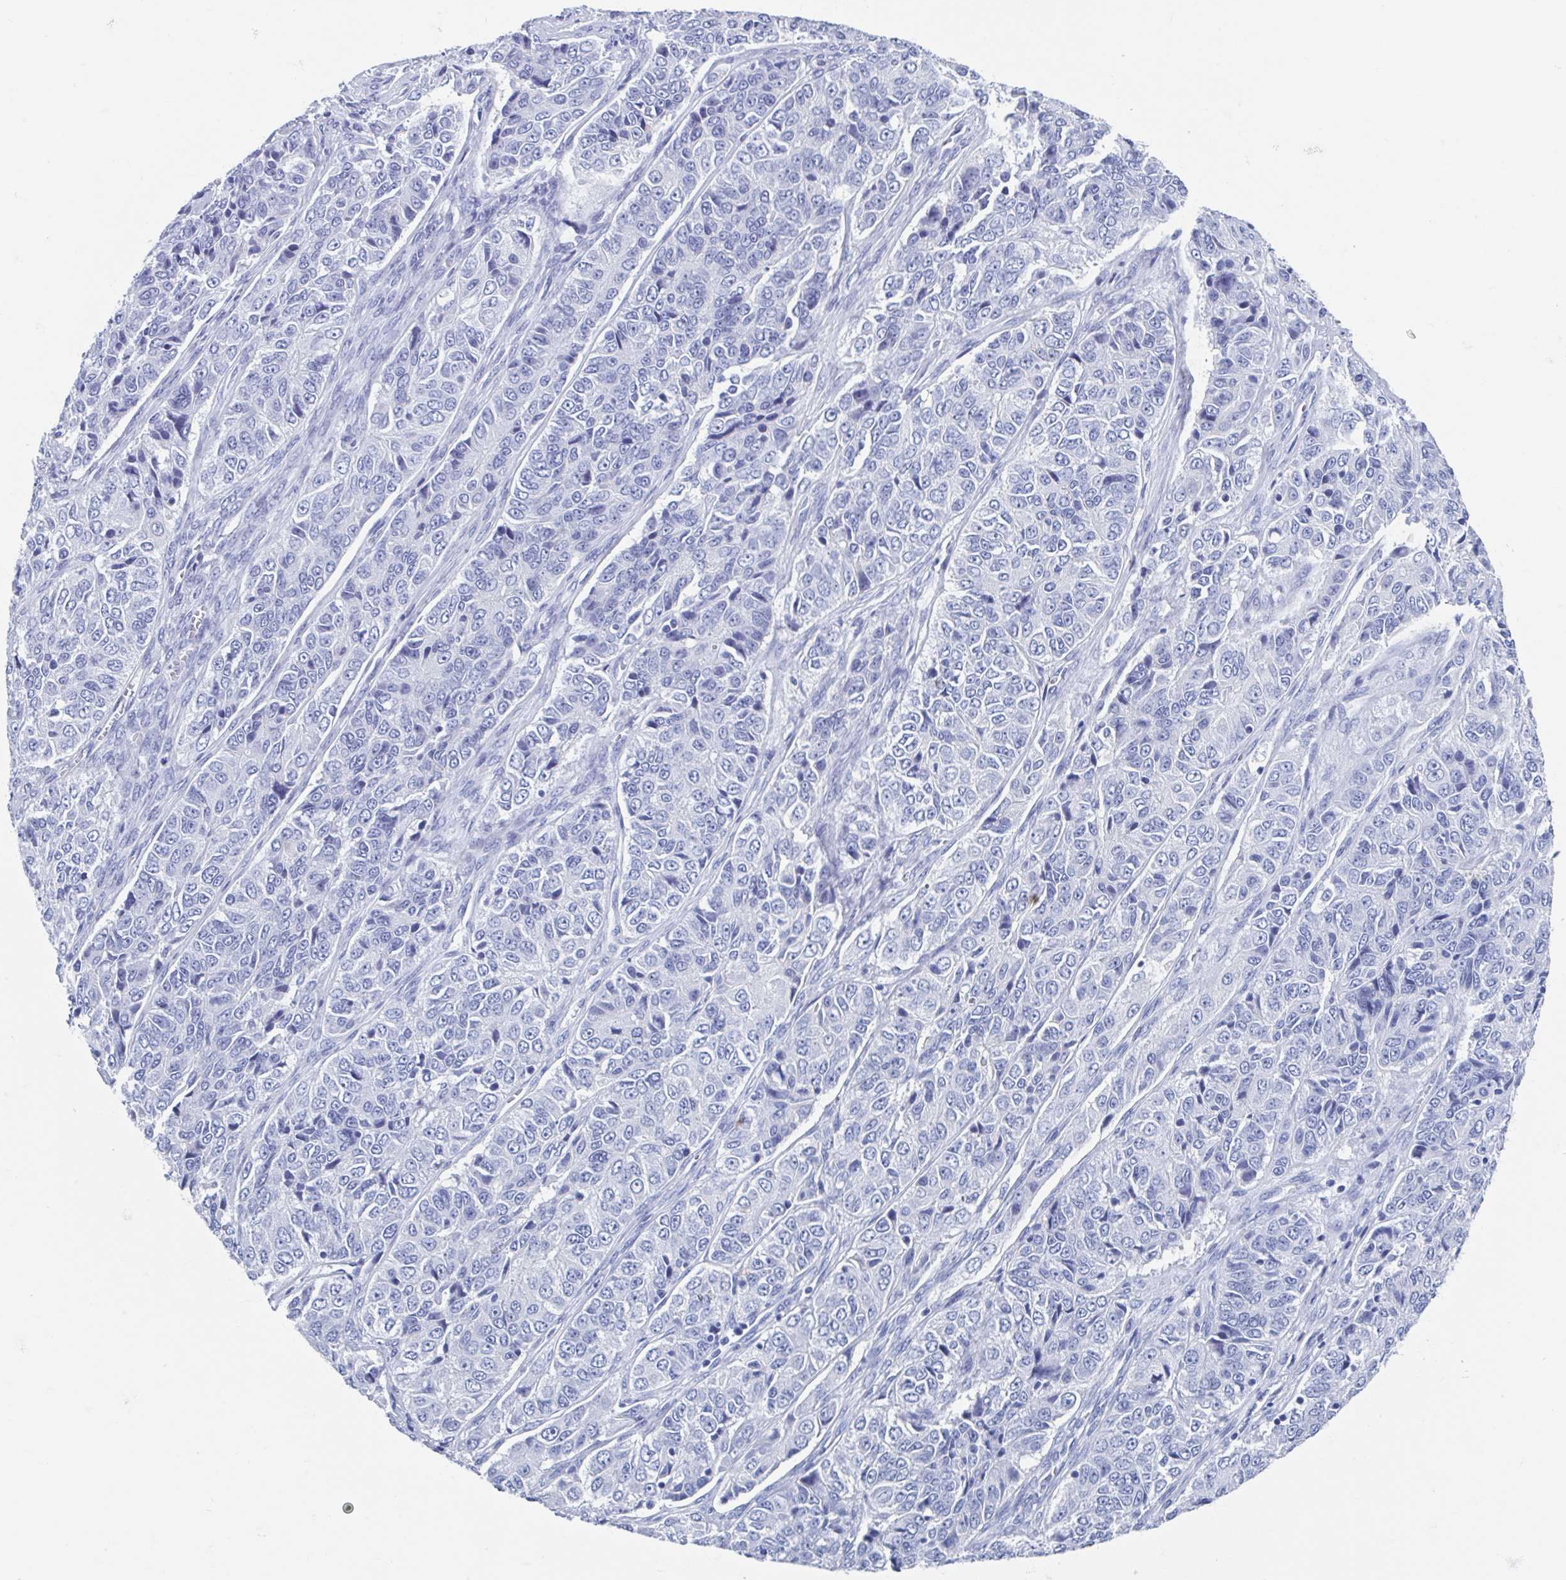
{"staining": {"intensity": "negative", "quantity": "none", "location": "none"}, "tissue": "ovarian cancer", "cell_type": "Tumor cells", "image_type": "cancer", "snomed": [{"axis": "morphology", "description": "Carcinoma, endometroid"}, {"axis": "topography", "description": "Ovary"}], "caption": "IHC image of neoplastic tissue: endometroid carcinoma (ovarian) stained with DAB (3,3'-diaminobenzidine) exhibits no significant protein expression in tumor cells. (DAB (3,3'-diaminobenzidine) IHC, high magnification).", "gene": "C10orf53", "patient": {"sex": "female", "age": 51}}